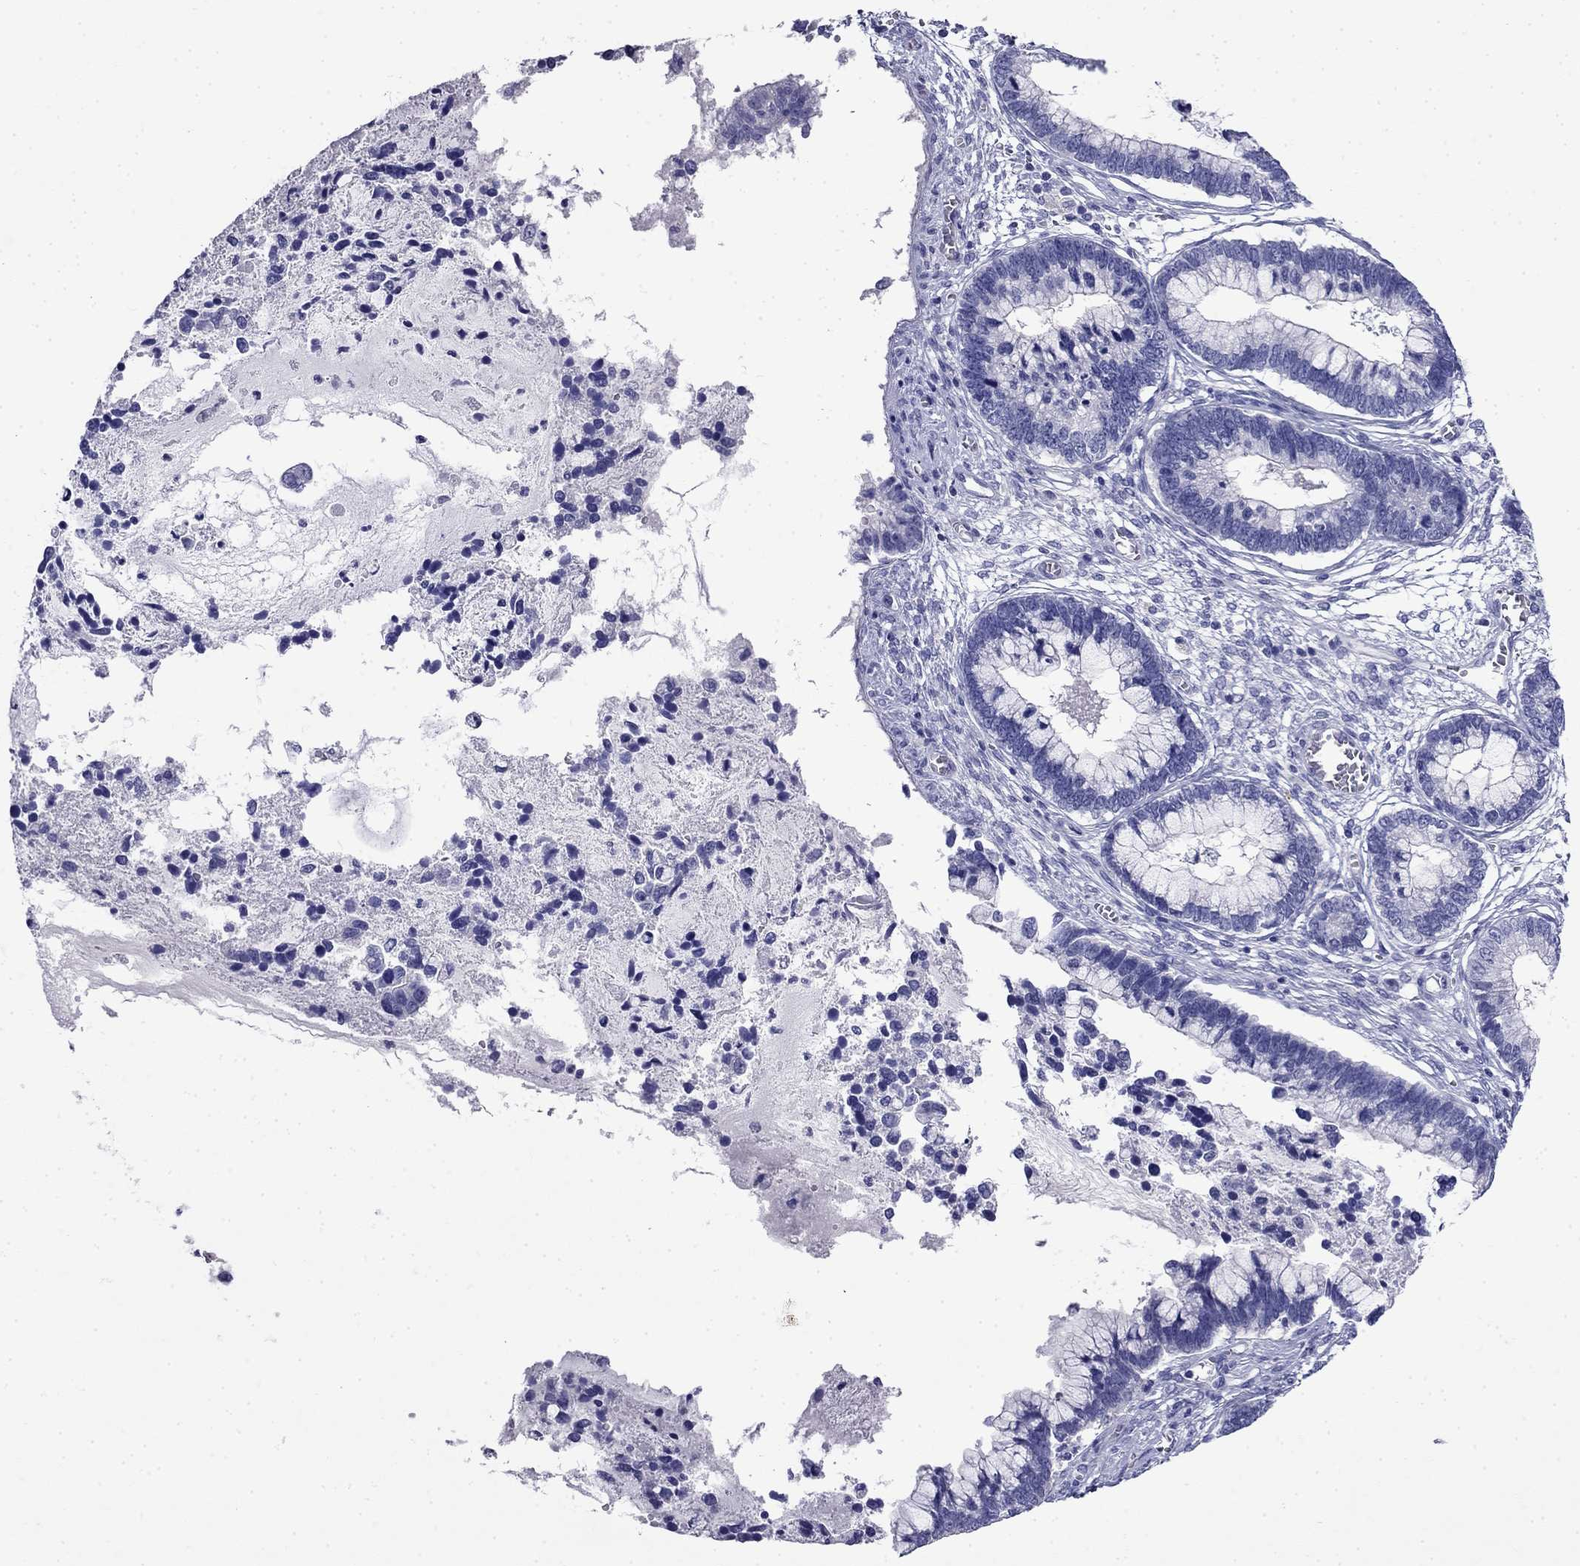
{"staining": {"intensity": "negative", "quantity": "none", "location": "none"}, "tissue": "cervical cancer", "cell_type": "Tumor cells", "image_type": "cancer", "snomed": [{"axis": "morphology", "description": "Adenocarcinoma, NOS"}, {"axis": "topography", "description": "Cervix"}], "caption": "This is an immunohistochemistry (IHC) image of human cervical adenocarcinoma. There is no staining in tumor cells.", "gene": "MYO15A", "patient": {"sex": "female", "age": 44}}